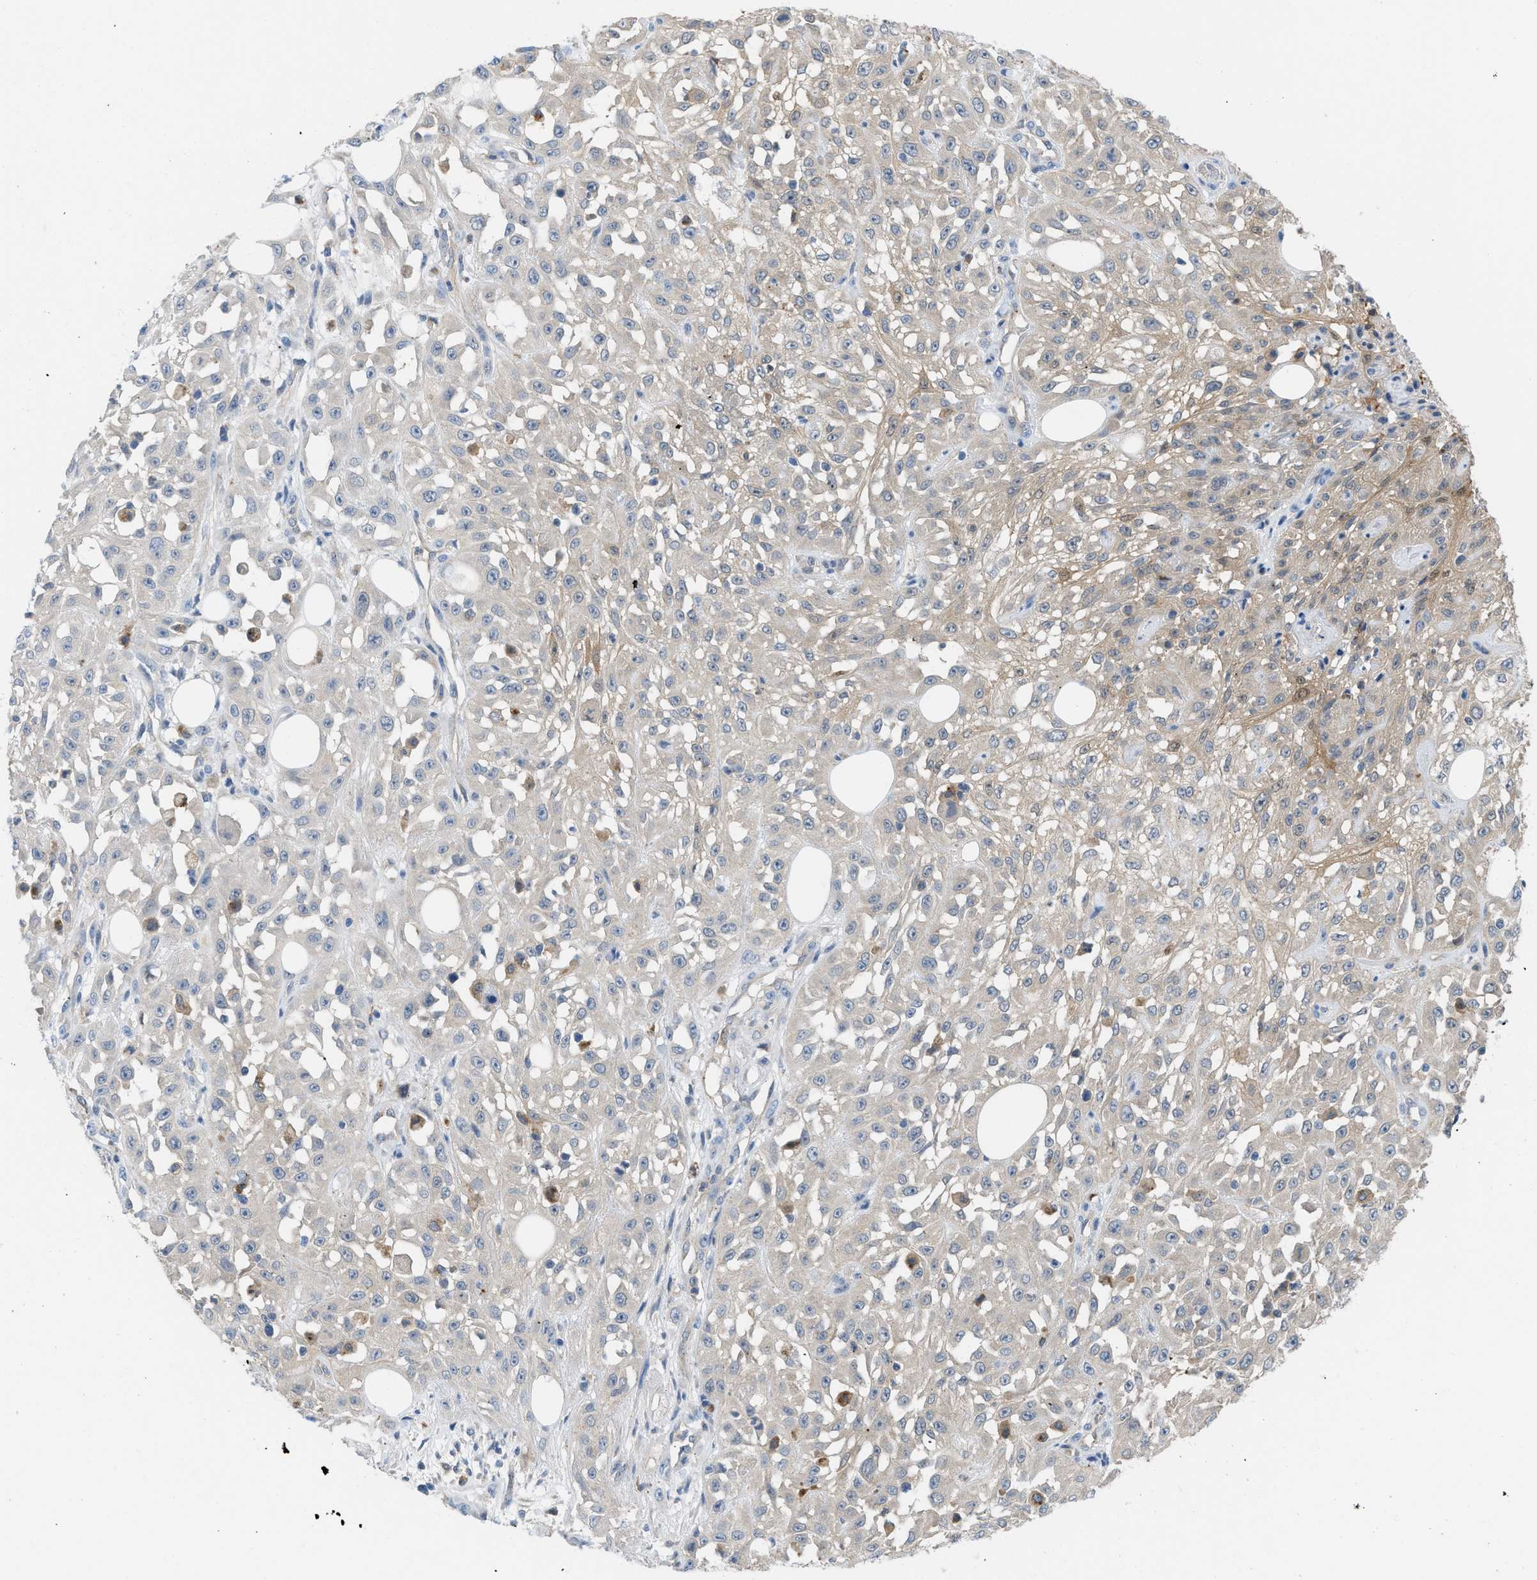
{"staining": {"intensity": "weak", "quantity": "25%-75%", "location": "cytoplasmic/membranous"}, "tissue": "skin cancer", "cell_type": "Tumor cells", "image_type": "cancer", "snomed": [{"axis": "morphology", "description": "Squamous cell carcinoma, NOS"}, {"axis": "morphology", "description": "Squamous cell carcinoma, metastatic, NOS"}, {"axis": "topography", "description": "Skin"}, {"axis": "topography", "description": "Lymph node"}], "caption": "Skin cancer (metastatic squamous cell carcinoma) stained with IHC demonstrates weak cytoplasmic/membranous expression in approximately 25%-75% of tumor cells. (DAB (3,3'-diaminobenzidine) = brown stain, brightfield microscopy at high magnification).", "gene": "CSTB", "patient": {"sex": "male", "age": 75}}